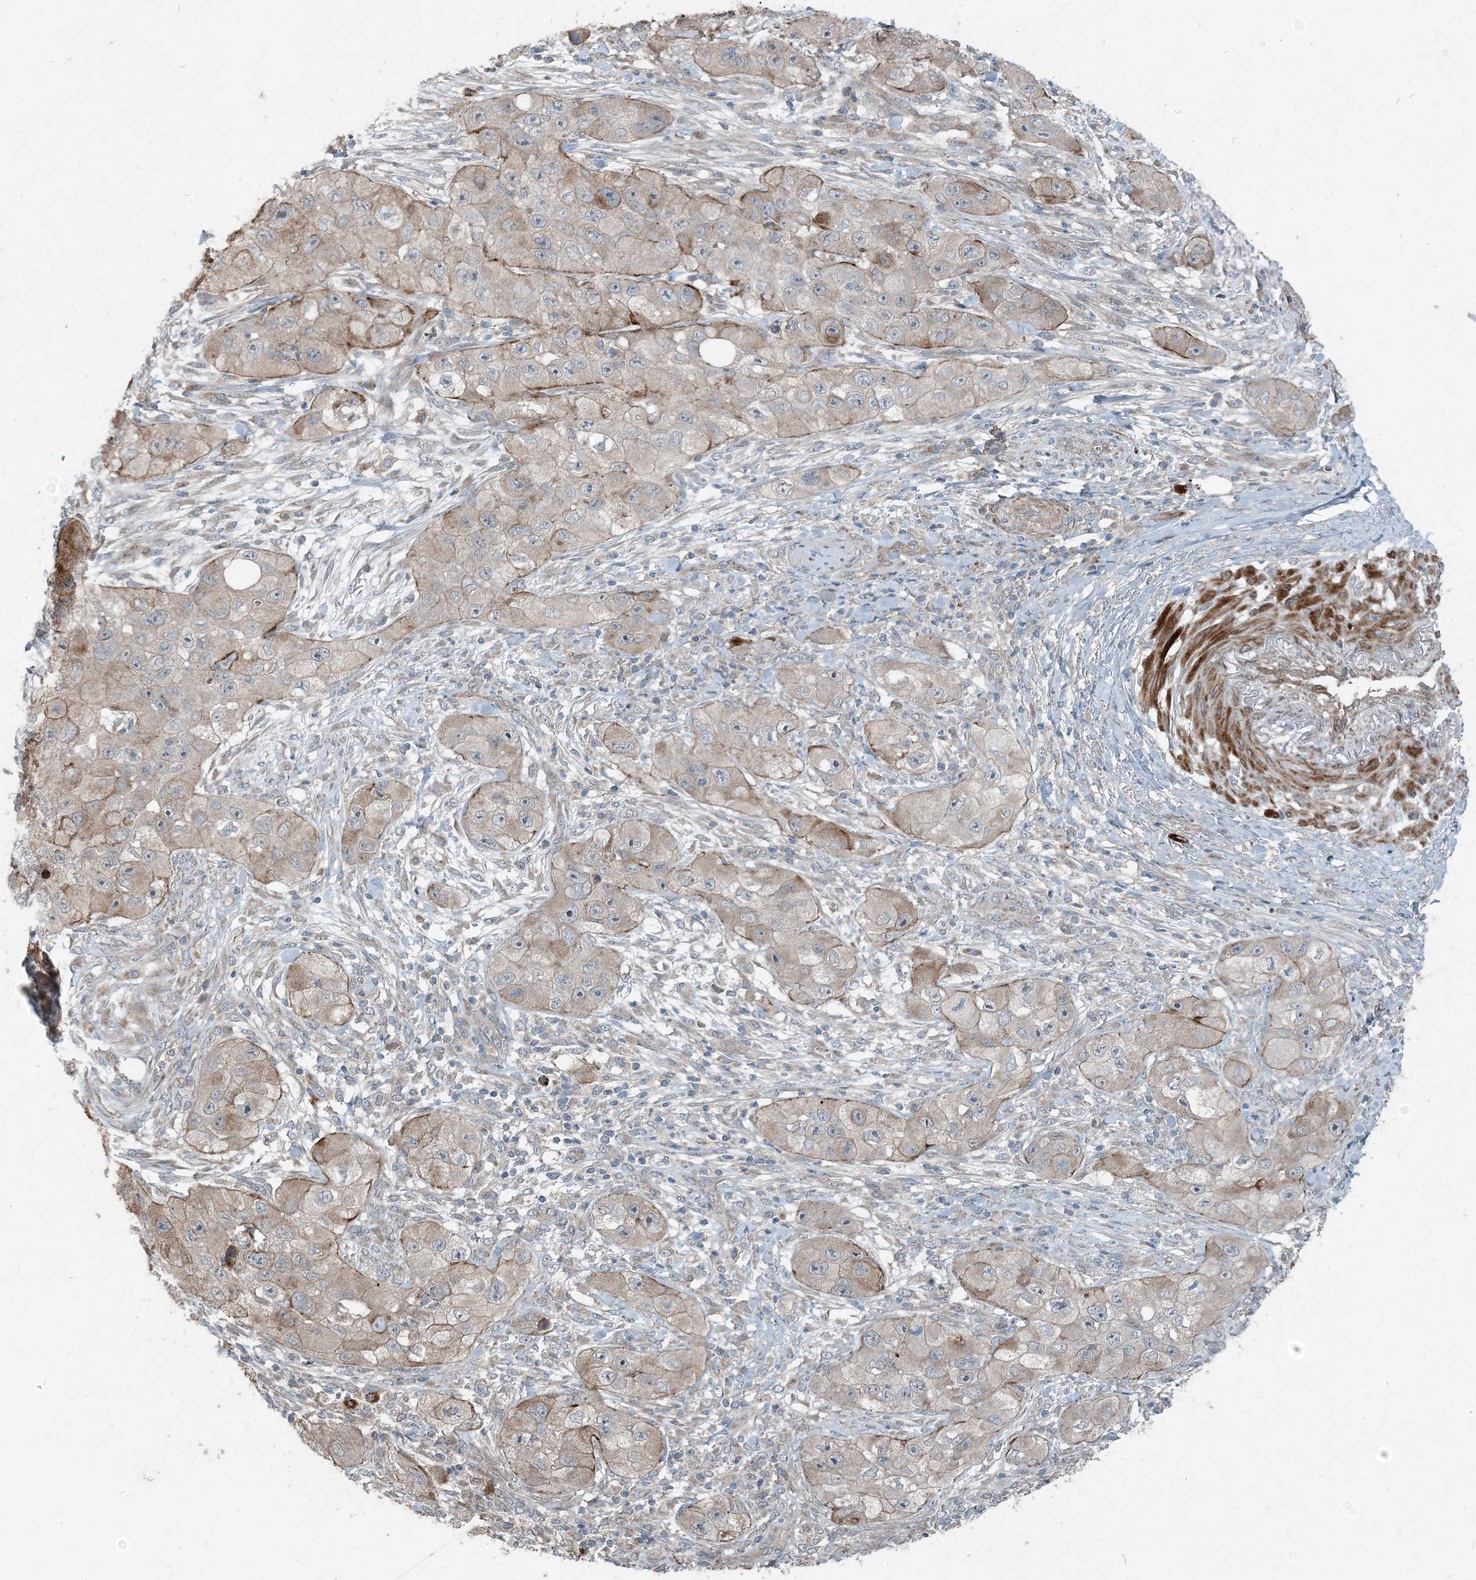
{"staining": {"intensity": "weak", "quantity": "25%-75%", "location": "cytoplasmic/membranous"}, "tissue": "skin cancer", "cell_type": "Tumor cells", "image_type": "cancer", "snomed": [{"axis": "morphology", "description": "Squamous cell carcinoma, NOS"}, {"axis": "topography", "description": "Skin"}, {"axis": "topography", "description": "Subcutis"}], "caption": "This micrograph exhibits skin squamous cell carcinoma stained with immunohistochemistry to label a protein in brown. The cytoplasmic/membranous of tumor cells show weak positivity for the protein. Nuclei are counter-stained blue.", "gene": "INTU", "patient": {"sex": "male", "age": 73}}